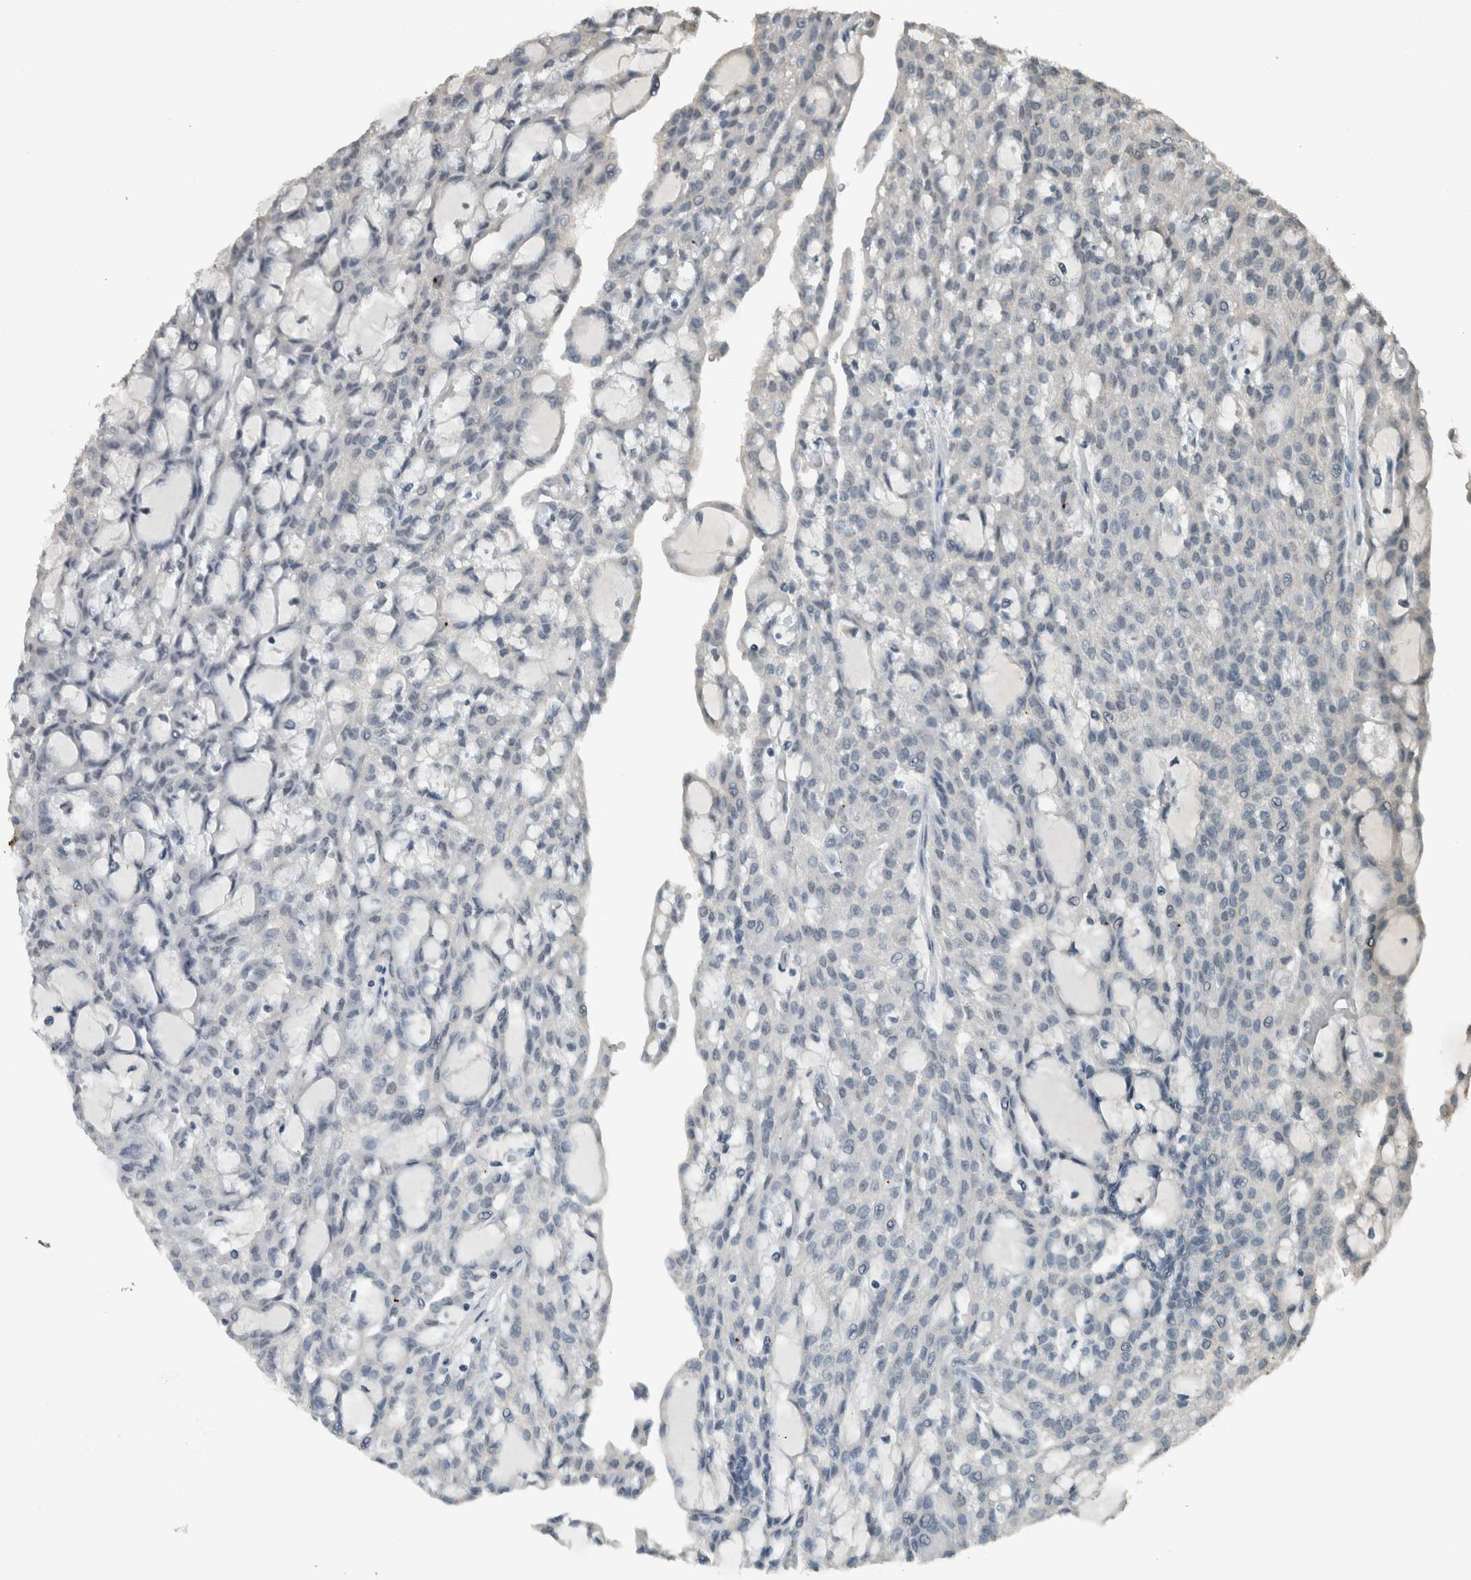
{"staining": {"intensity": "negative", "quantity": "none", "location": "none"}, "tissue": "renal cancer", "cell_type": "Tumor cells", "image_type": "cancer", "snomed": [{"axis": "morphology", "description": "Adenocarcinoma, NOS"}, {"axis": "topography", "description": "Kidney"}], "caption": "Human adenocarcinoma (renal) stained for a protein using immunohistochemistry (IHC) displays no staining in tumor cells.", "gene": "ZNF24", "patient": {"sex": "male", "age": 63}}